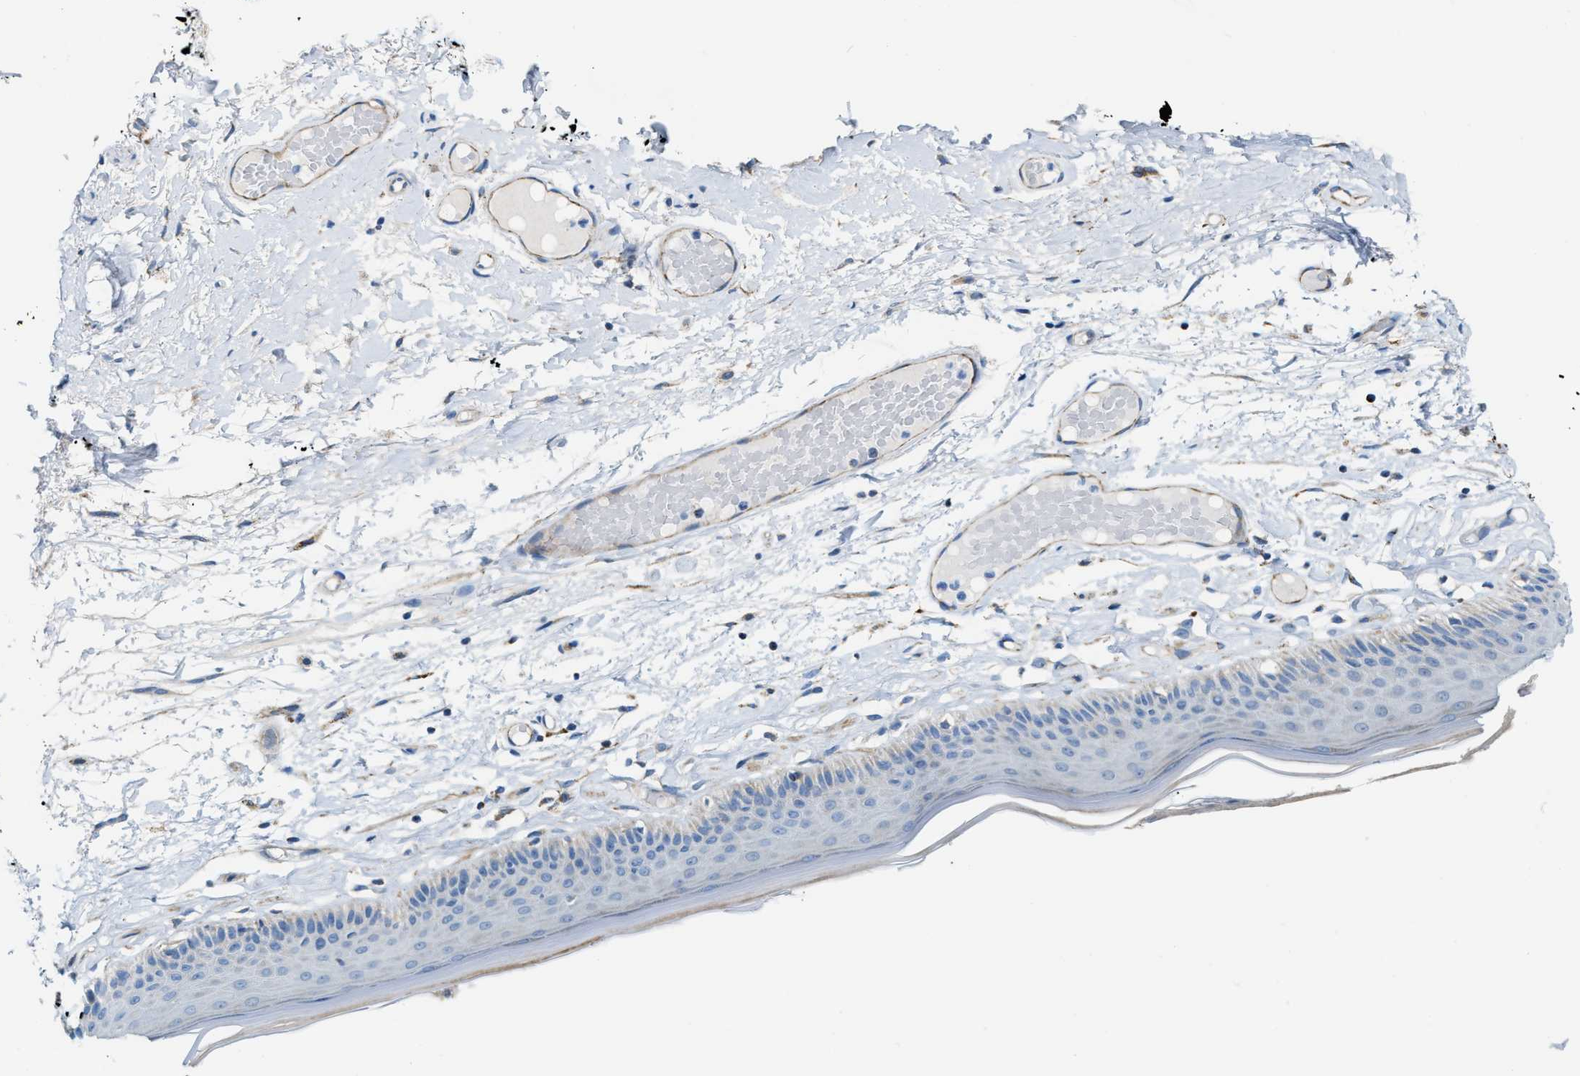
{"staining": {"intensity": "moderate", "quantity": "<25%", "location": "cytoplasmic/membranous"}, "tissue": "skin", "cell_type": "Epidermal cells", "image_type": "normal", "snomed": [{"axis": "morphology", "description": "Normal tissue, NOS"}, {"axis": "topography", "description": "Vulva"}], "caption": "An immunohistochemistry image of normal tissue is shown. Protein staining in brown shows moderate cytoplasmic/membranous positivity in skin within epidermal cells. (IHC, brightfield microscopy, high magnification).", "gene": "JADE1", "patient": {"sex": "female", "age": 73}}